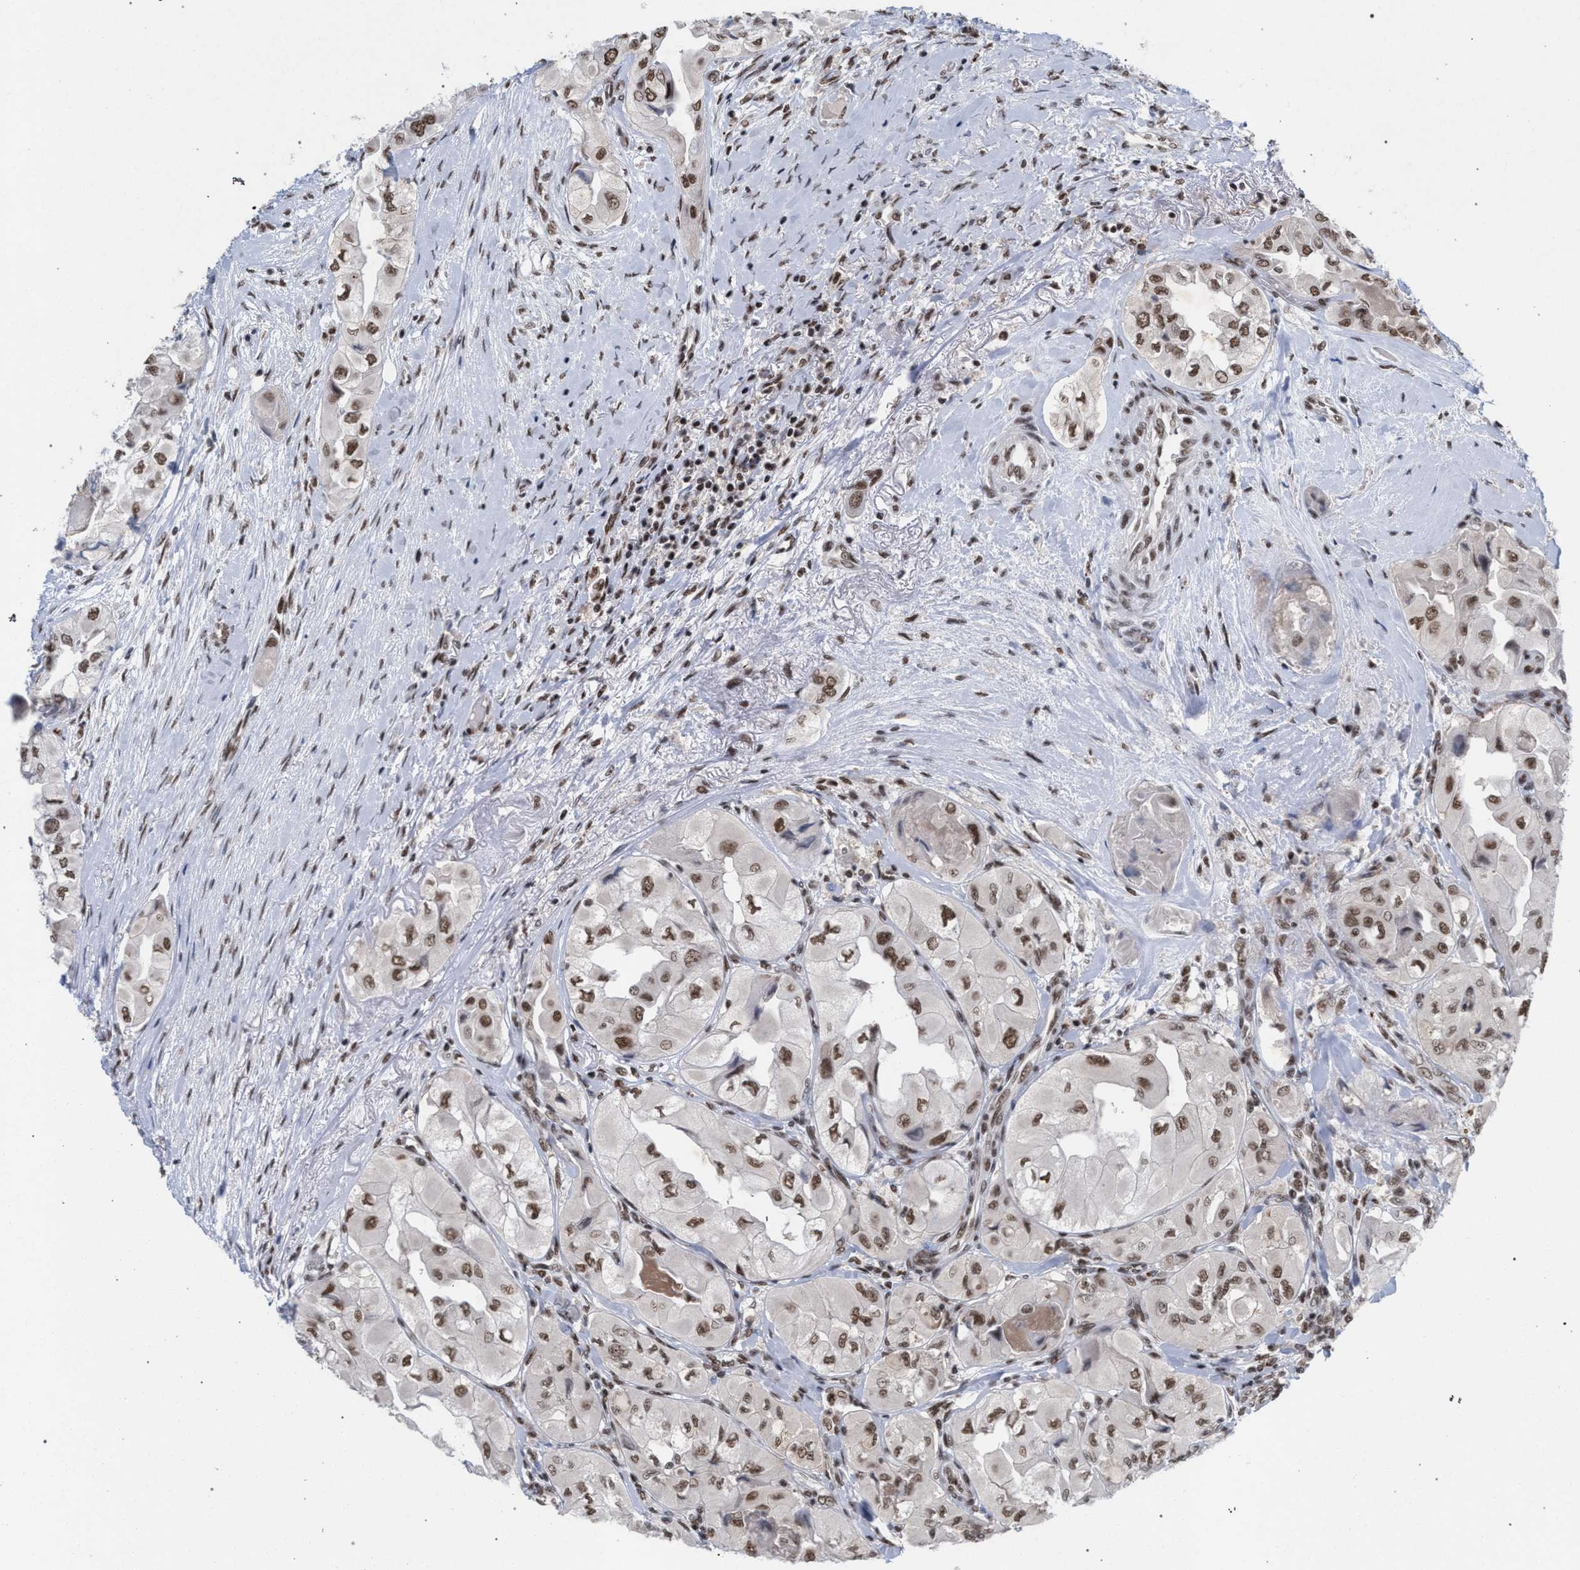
{"staining": {"intensity": "moderate", "quantity": ">75%", "location": "nuclear"}, "tissue": "thyroid cancer", "cell_type": "Tumor cells", "image_type": "cancer", "snomed": [{"axis": "morphology", "description": "Papillary adenocarcinoma, NOS"}, {"axis": "topography", "description": "Thyroid gland"}], "caption": "A high-resolution image shows immunohistochemistry staining of thyroid cancer, which reveals moderate nuclear expression in about >75% of tumor cells.", "gene": "SCAF4", "patient": {"sex": "female", "age": 59}}